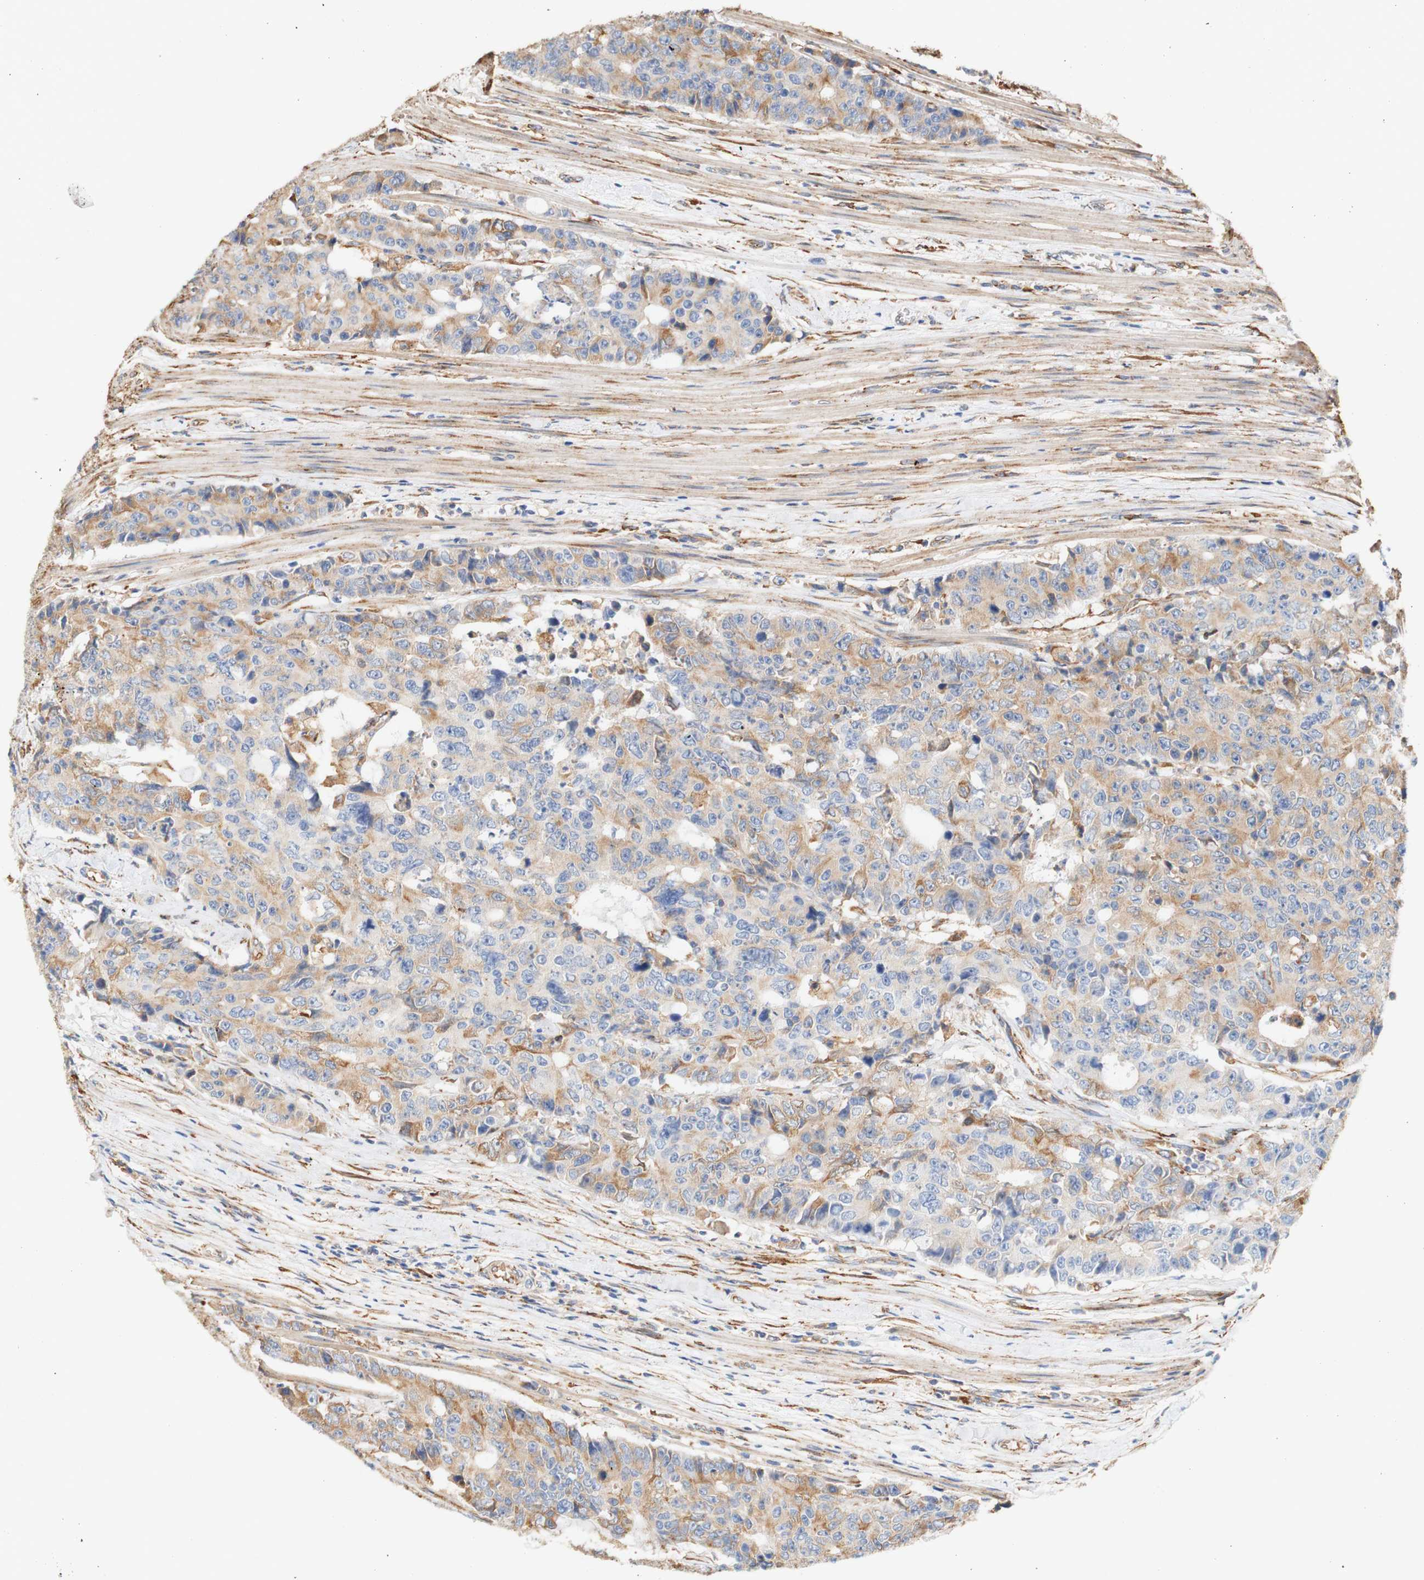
{"staining": {"intensity": "weak", "quantity": ">75%", "location": "cytoplasmic/membranous"}, "tissue": "colorectal cancer", "cell_type": "Tumor cells", "image_type": "cancer", "snomed": [{"axis": "morphology", "description": "Adenocarcinoma, NOS"}, {"axis": "topography", "description": "Colon"}], "caption": "Human adenocarcinoma (colorectal) stained with a protein marker exhibits weak staining in tumor cells.", "gene": "EIF2AK4", "patient": {"sex": "female", "age": 86}}